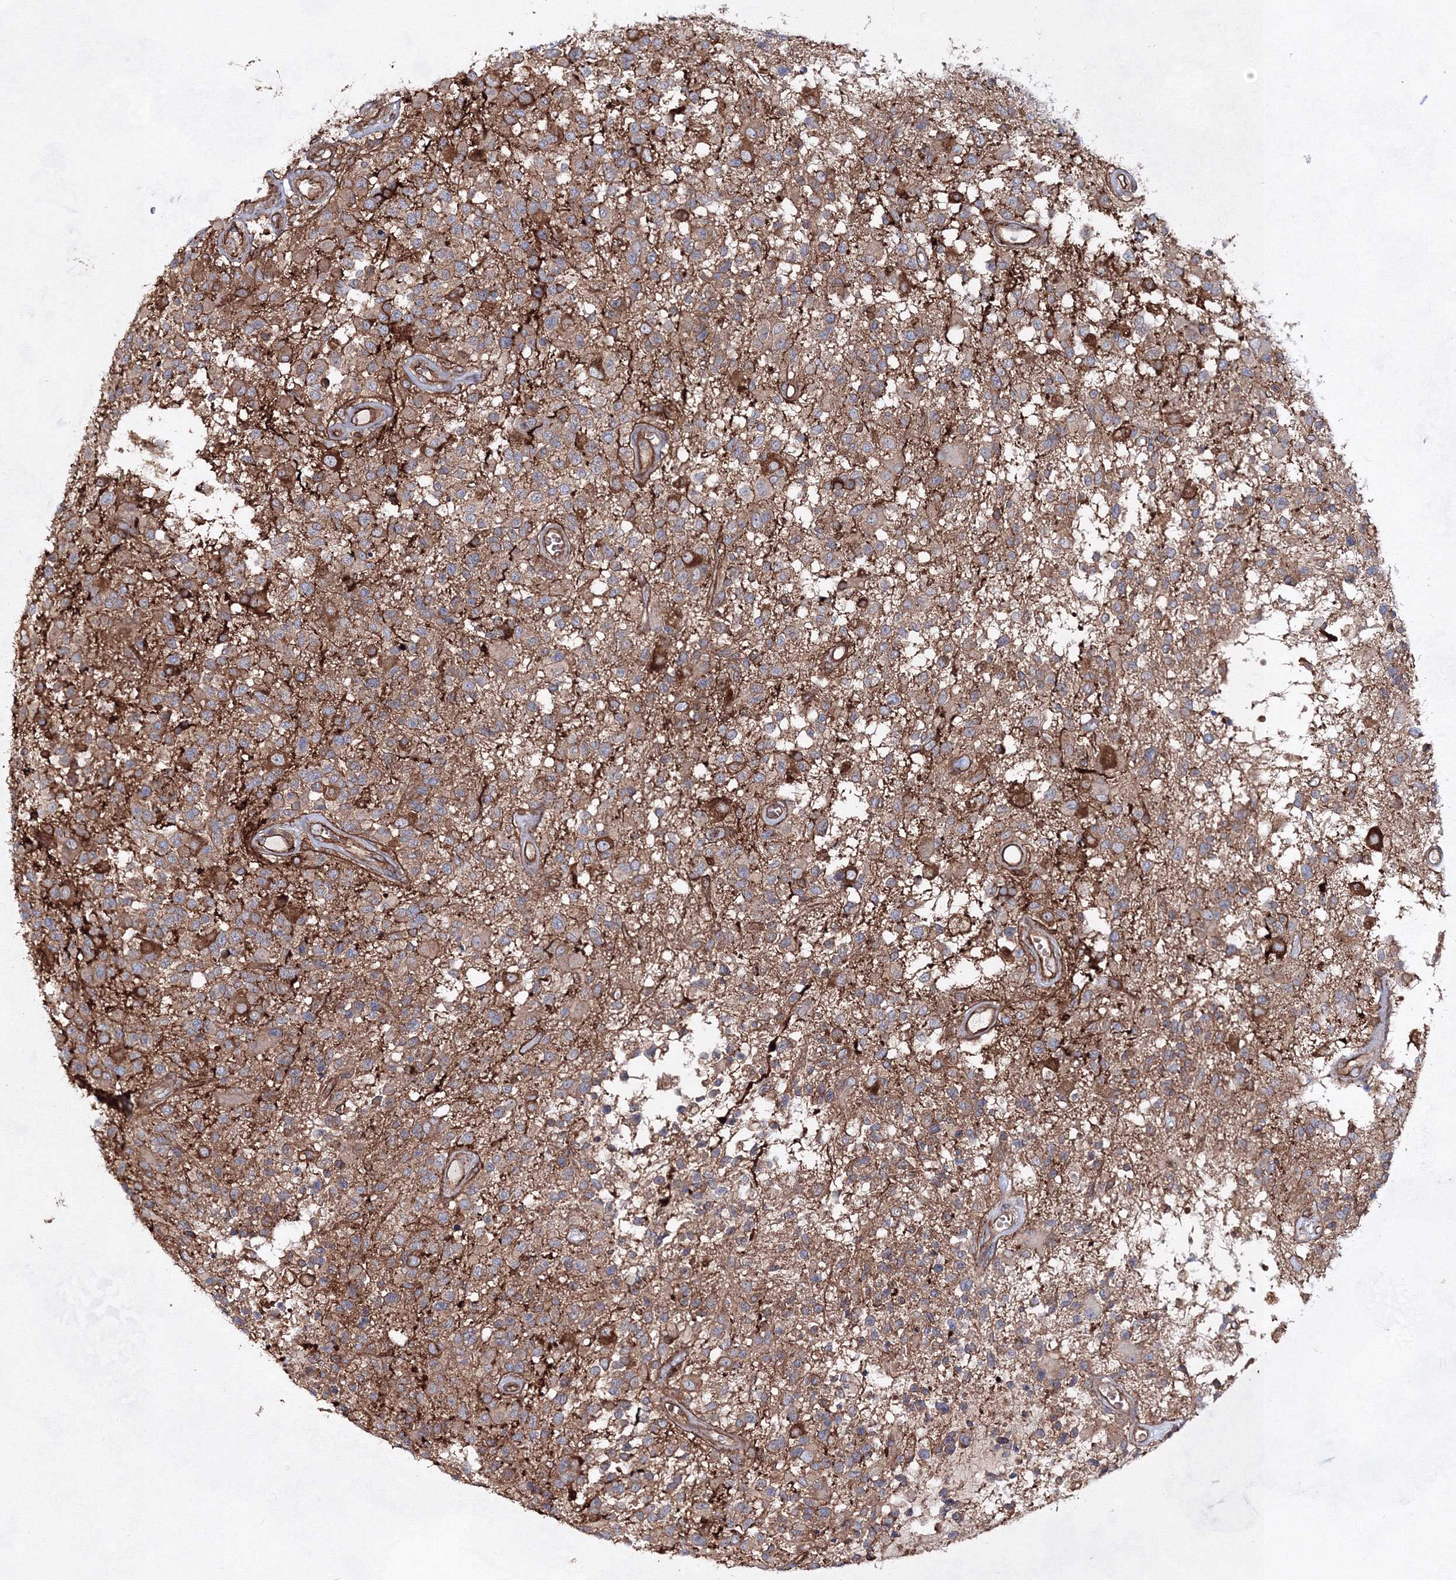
{"staining": {"intensity": "weak", "quantity": "25%-75%", "location": "cytoplasmic/membranous"}, "tissue": "glioma", "cell_type": "Tumor cells", "image_type": "cancer", "snomed": [{"axis": "morphology", "description": "Glioma, malignant, High grade"}, {"axis": "morphology", "description": "Glioblastoma, NOS"}, {"axis": "topography", "description": "Brain"}], "caption": "Tumor cells exhibit weak cytoplasmic/membranous expression in approximately 25%-75% of cells in glioma. The staining was performed using DAB (3,3'-diaminobenzidine) to visualize the protein expression in brown, while the nuclei were stained in blue with hematoxylin (Magnification: 20x).", "gene": "EXOC6", "patient": {"sex": "male", "age": 60}}